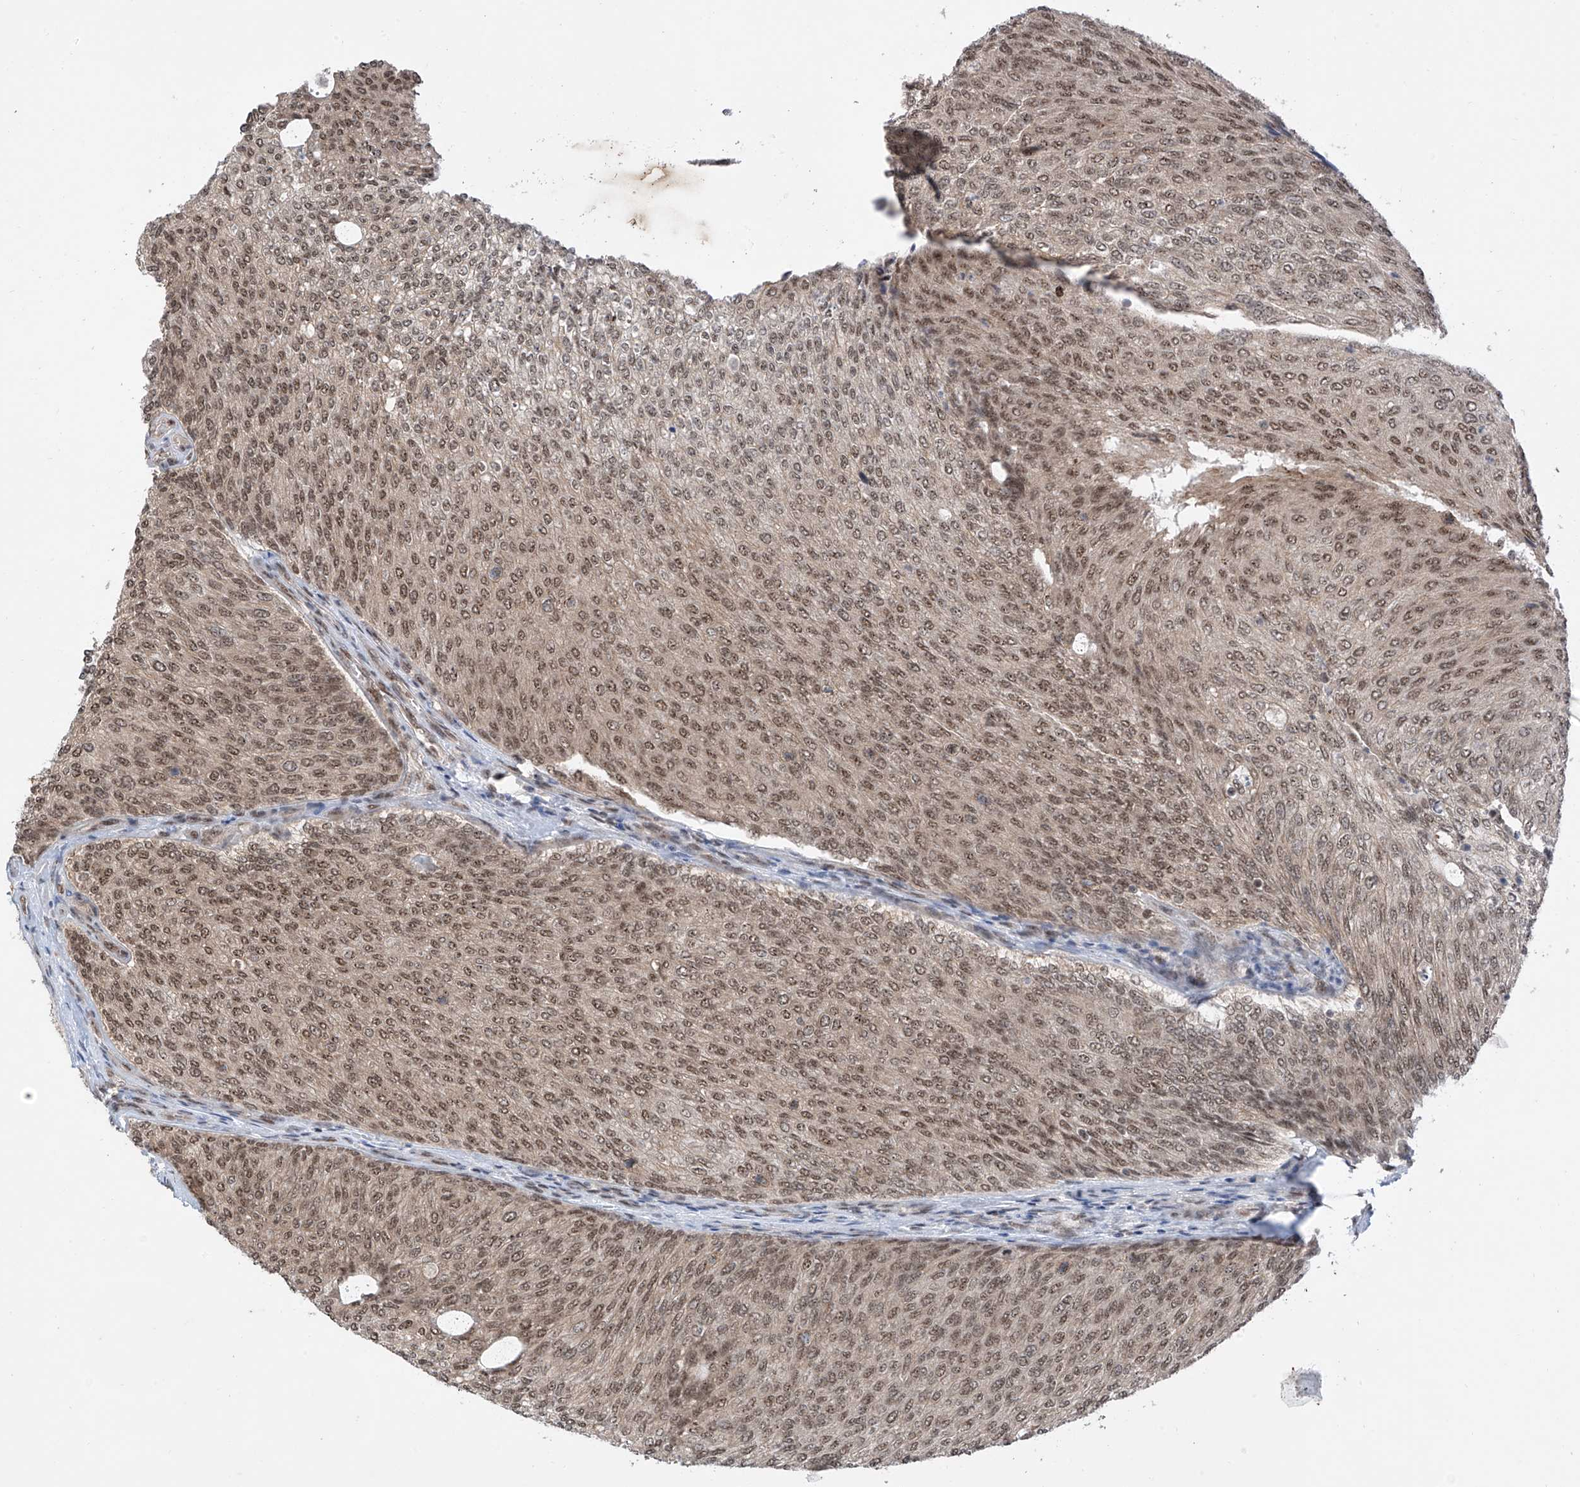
{"staining": {"intensity": "moderate", "quantity": ">75%", "location": "nuclear"}, "tissue": "urothelial cancer", "cell_type": "Tumor cells", "image_type": "cancer", "snomed": [{"axis": "morphology", "description": "Urothelial carcinoma, Low grade"}, {"axis": "topography", "description": "Urinary bladder"}], "caption": "A brown stain shows moderate nuclear positivity of a protein in urothelial carcinoma (low-grade) tumor cells. (IHC, brightfield microscopy, high magnification).", "gene": "RPAIN", "patient": {"sex": "female", "age": 79}}